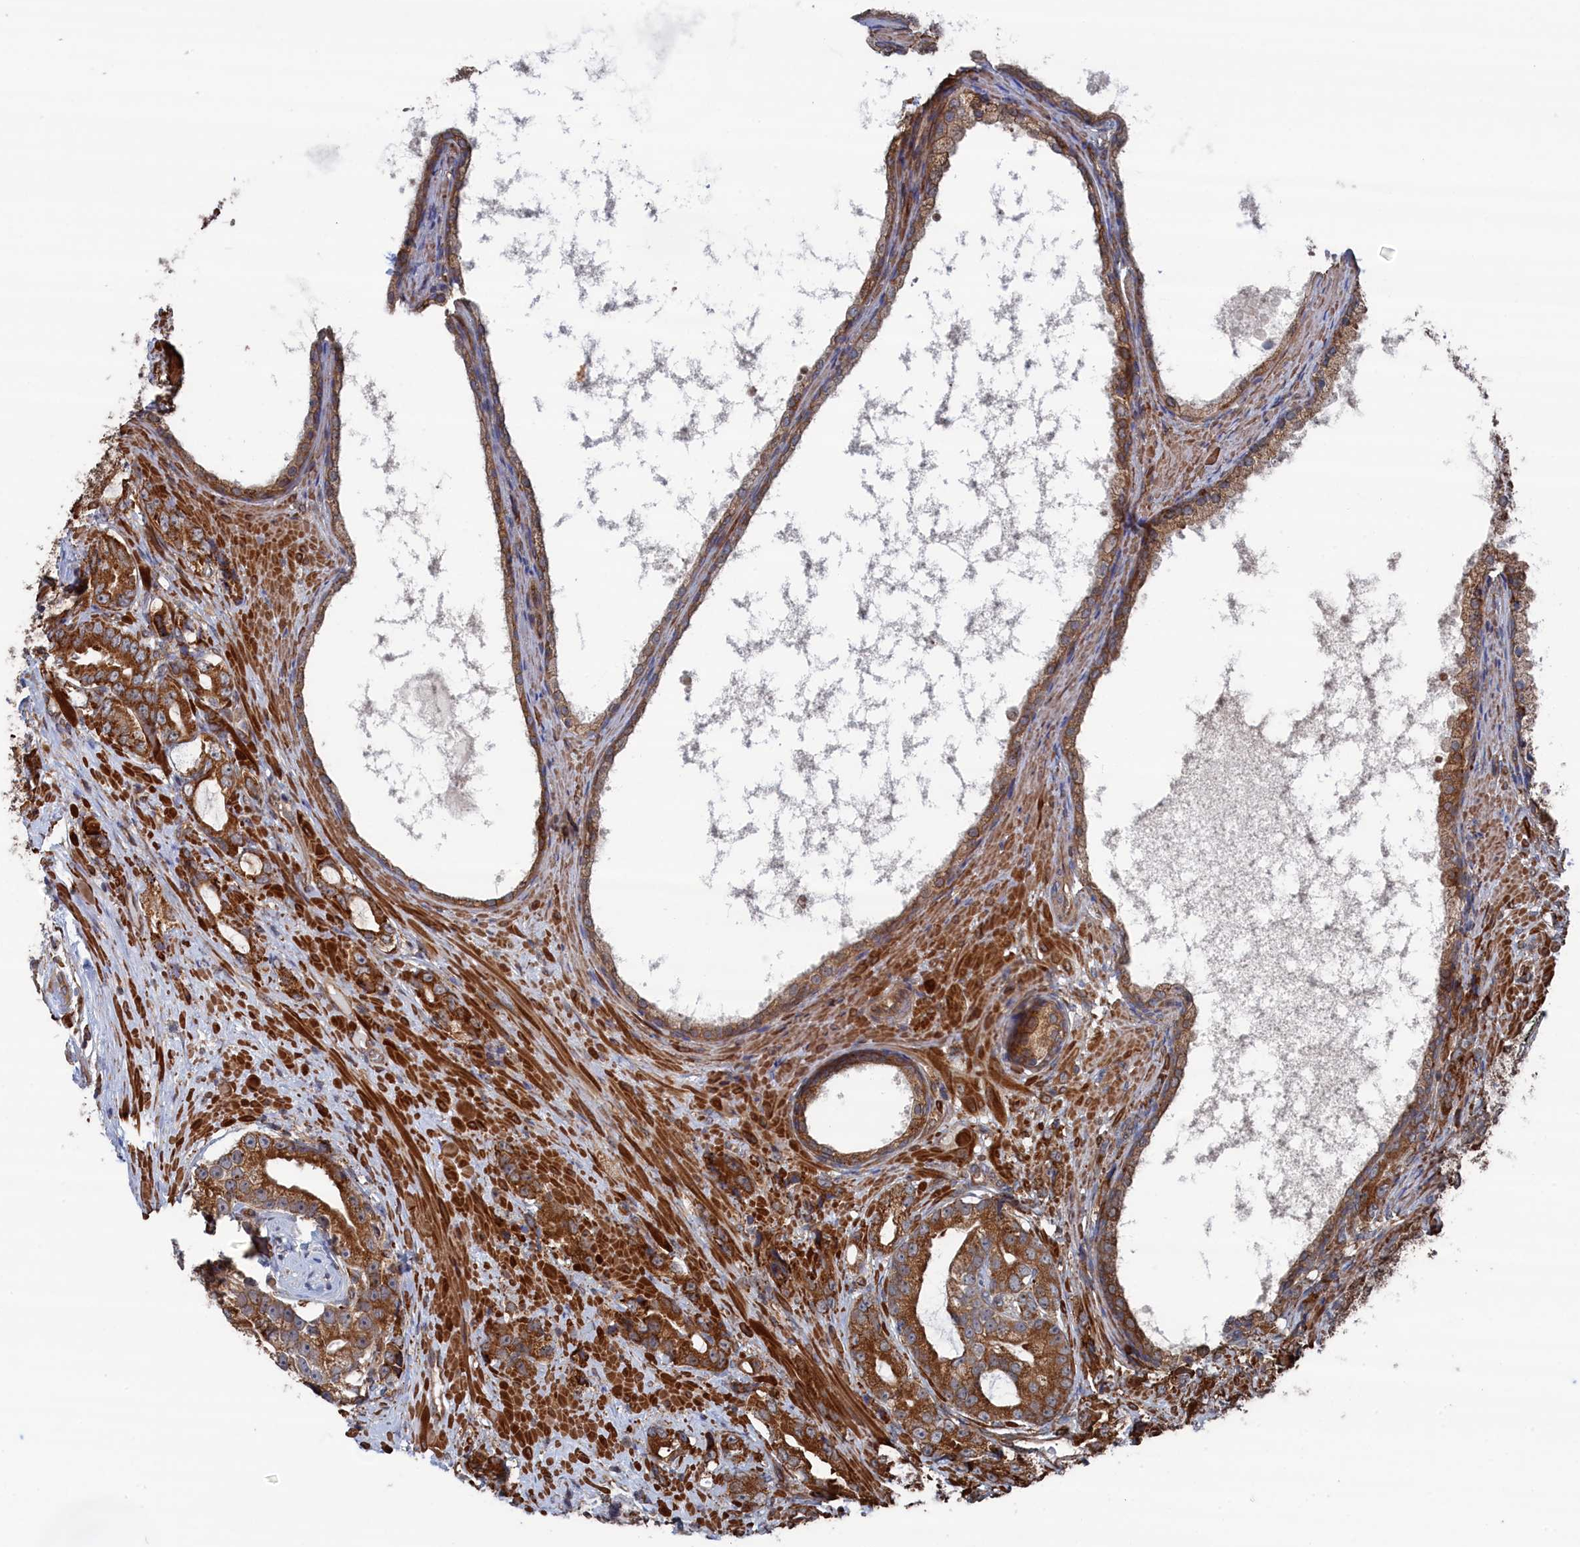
{"staining": {"intensity": "moderate", "quantity": ">75%", "location": "cytoplasmic/membranous"}, "tissue": "prostate cancer", "cell_type": "Tumor cells", "image_type": "cancer", "snomed": [{"axis": "morphology", "description": "Adenocarcinoma, High grade"}, {"axis": "topography", "description": "Prostate"}], "caption": "Protein expression analysis of human prostate cancer (adenocarcinoma (high-grade)) reveals moderate cytoplasmic/membranous expression in approximately >75% of tumor cells.", "gene": "BPIFB6", "patient": {"sex": "male", "age": 75}}